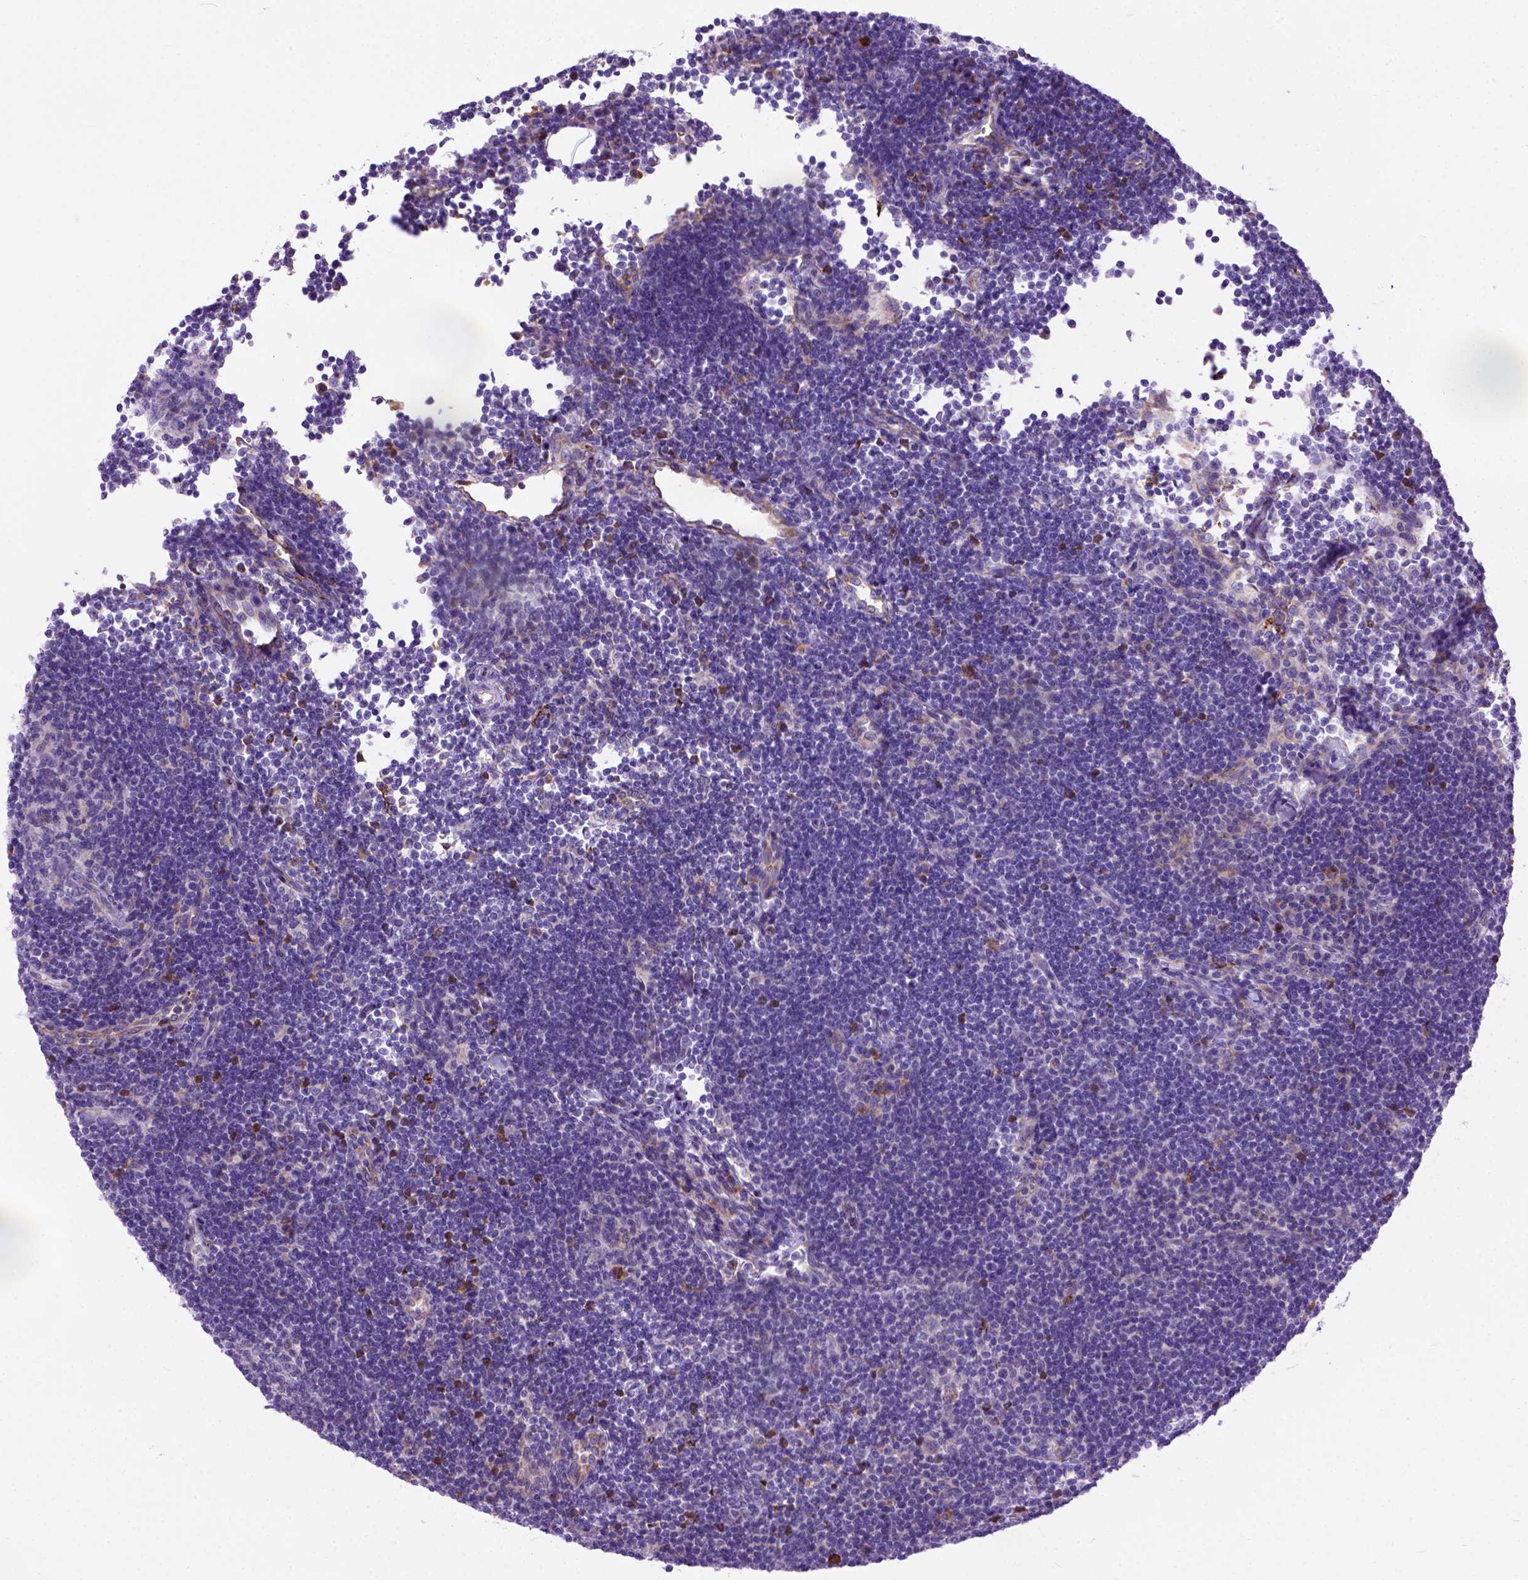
{"staining": {"intensity": "negative", "quantity": "none", "location": "none"}, "tissue": "lymph node", "cell_type": "Germinal center cells", "image_type": "normal", "snomed": [{"axis": "morphology", "description": "Normal tissue, NOS"}, {"axis": "topography", "description": "Lymph node"}], "caption": "A high-resolution photomicrograph shows immunohistochemistry (IHC) staining of benign lymph node, which displays no significant expression in germinal center cells. Brightfield microscopy of immunohistochemistry (IHC) stained with DAB (3,3'-diaminobenzidine) (brown) and hematoxylin (blue), captured at high magnification.", "gene": "PLK4", "patient": {"sex": "male", "age": 67}}